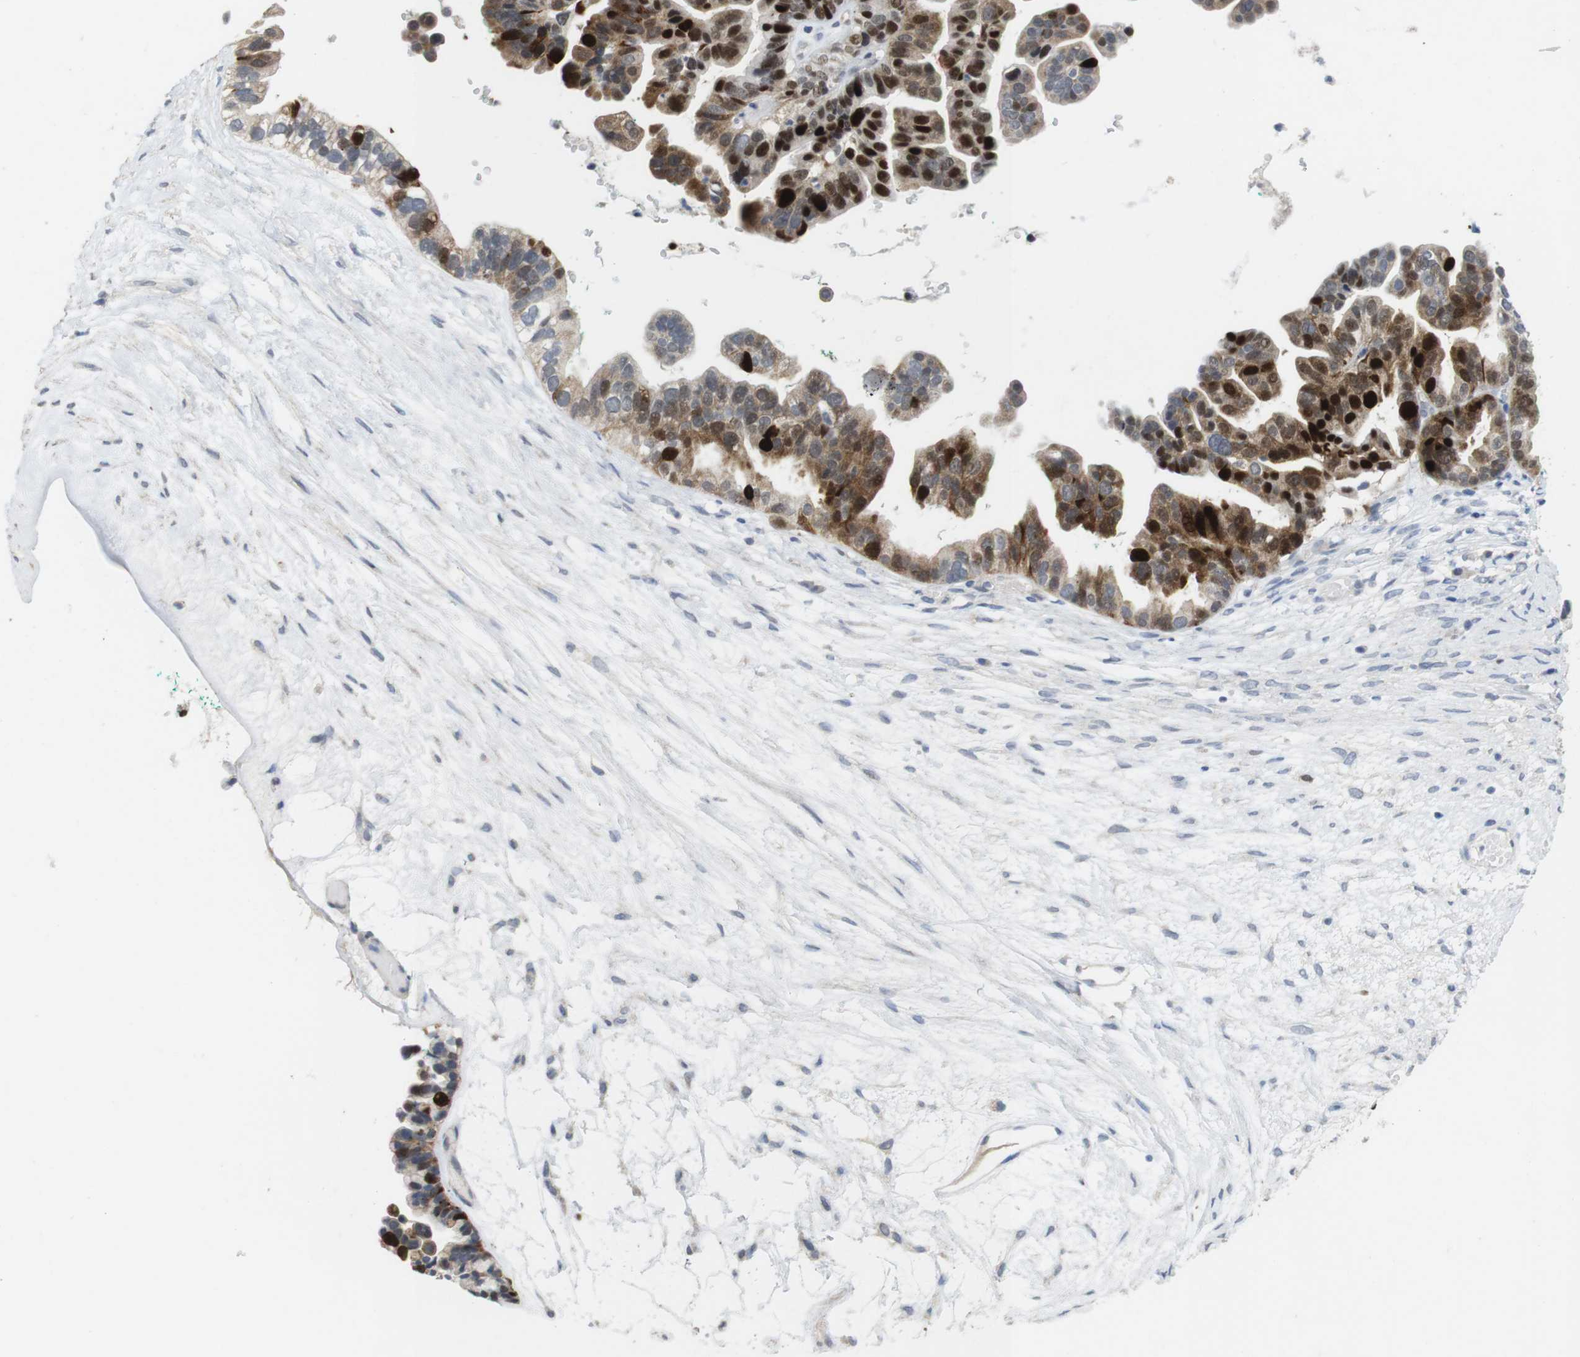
{"staining": {"intensity": "strong", "quantity": ">75%", "location": "nuclear"}, "tissue": "ovarian cancer", "cell_type": "Tumor cells", "image_type": "cancer", "snomed": [{"axis": "morphology", "description": "Cystadenocarcinoma, serous, NOS"}, {"axis": "topography", "description": "Ovary"}], "caption": "Ovarian cancer (serous cystadenocarcinoma) stained for a protein demonstrates strong nuclear positivity in tumor cells.", "gene": "KPNA2", "patient": {"sex": "female", "age": 56}}